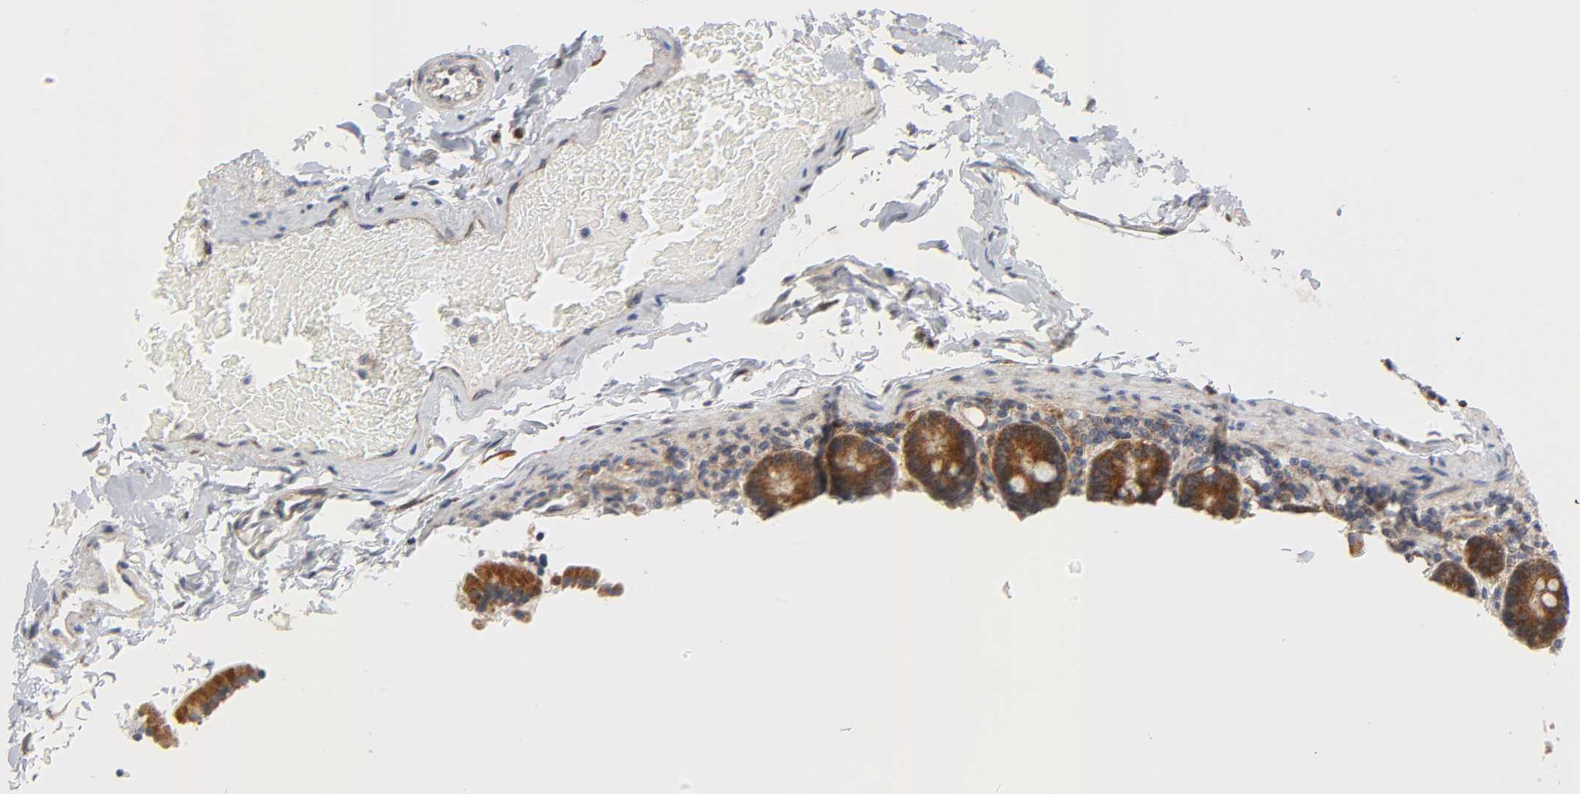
{"staining": {"intensity": "strong", "quantity": ">75%", "location": "cytoplasmic/membranous"}, "tissue": "duodenum", "cell_type": "Glandular cells", "image_type": "normal", "snomed": [{"axis": "morphology", "description": "Normal tissue, NOS"}, {"axis": "topography", "description": "Duodenum"}], "caption": "Benign duodenum was stained to show a protein in brown. There is high levels of strong cytoplasmic/membranous positivity in approximately >75% of glandular cells.", "gene": "BAX", "patient": {"sex": "female", "age": 53}}